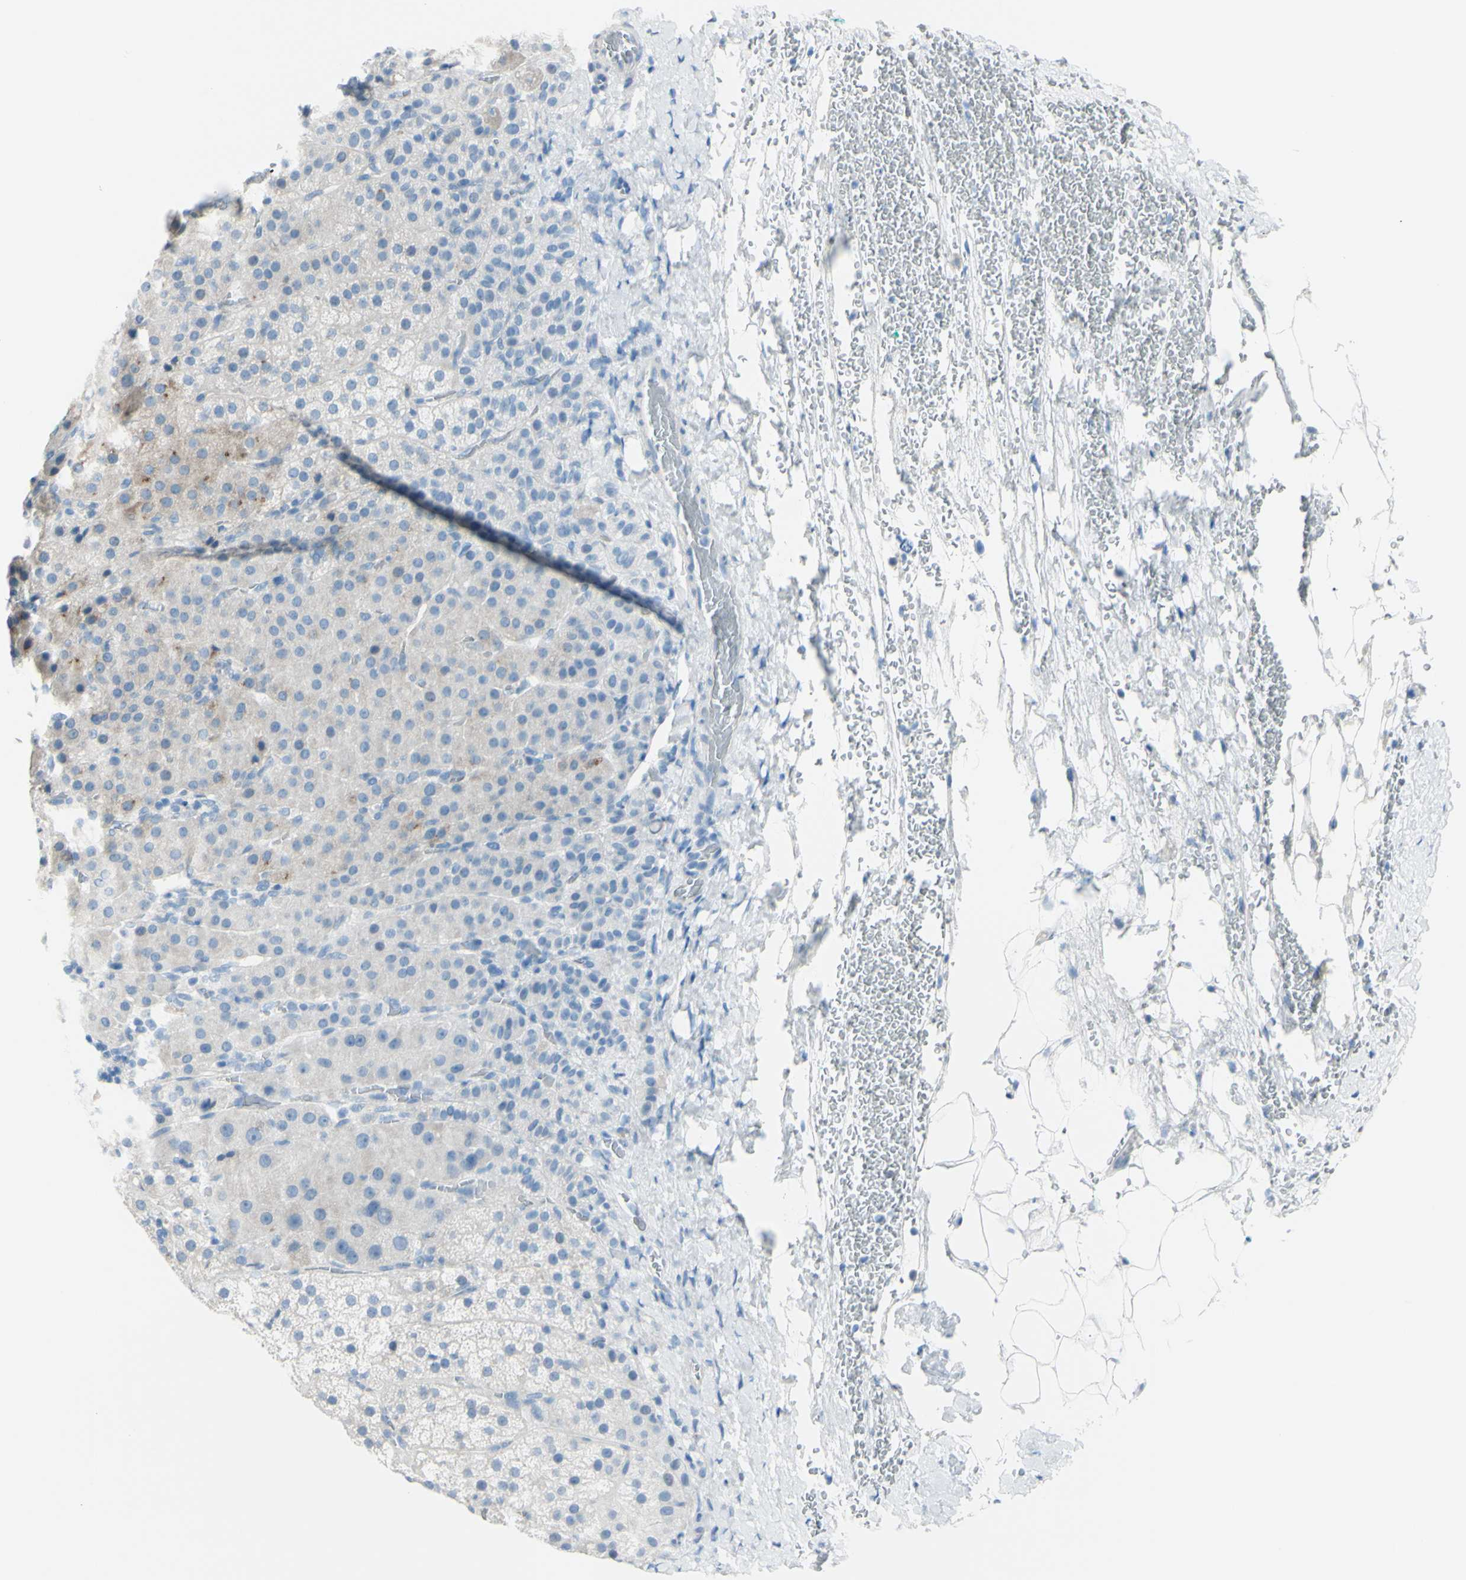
{"staining": {"intensity": "weak", "quantity": "<25%", "location": "cytoplasmic/membranous"}, "tissue": "adrenal gland", "cell_type": "Glandular cells", "image_type": "normal", "snomed": [{"axis": "morphology", "description": "Normal tissue, NOS"}, {"axis": "topography", "description": "Adrenal gland"}], "caption": "Immunohistochemistry of unremarkable adrenal gland reveals no positivity in glandular cells. (Stains: DAB IHC with hematoxylin counter stain, Microscopy: brightfield microscopy at high magnification).", "gene": "TFPI2", "patient": {"sex": "female", "age": 57}}